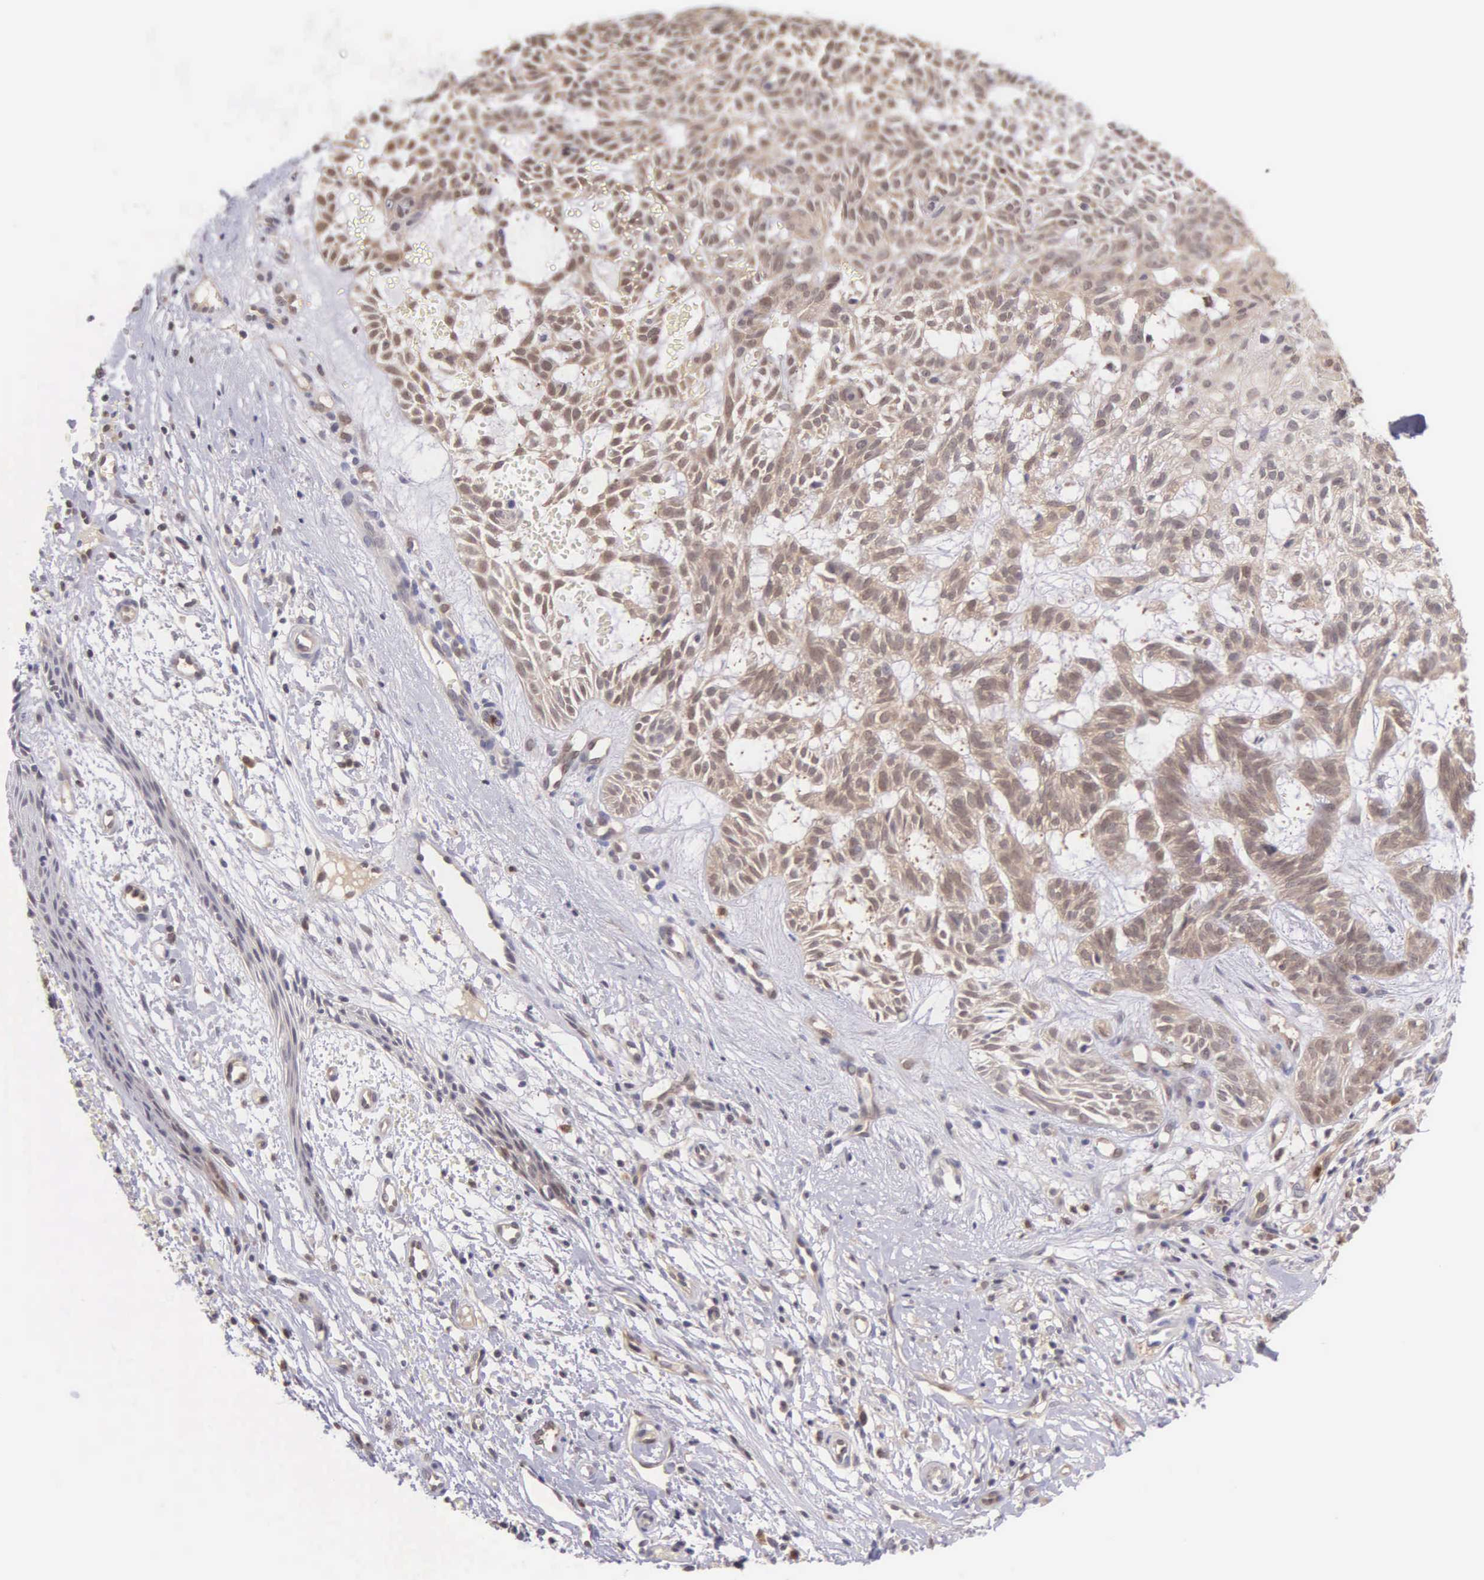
{"staining": {"intensity": "moderate", "quantity": "25%-75%", "location": "cytoplasmic/membranous"}, "tissue": "skin cancer", "cell_type": "Tumor cells", "image_type": "cancer", "snomed": [{"axis": "morphology", "description": "Basal cell carcinoma"}, {"axis": "topography", "description": "Skin"}], "caption": "Skin basal cell carcinoma stained with a protein marker displays moderate staining in tumor cells.", "gene": "BID", "patient": {"sex": "male", "age": 75}}